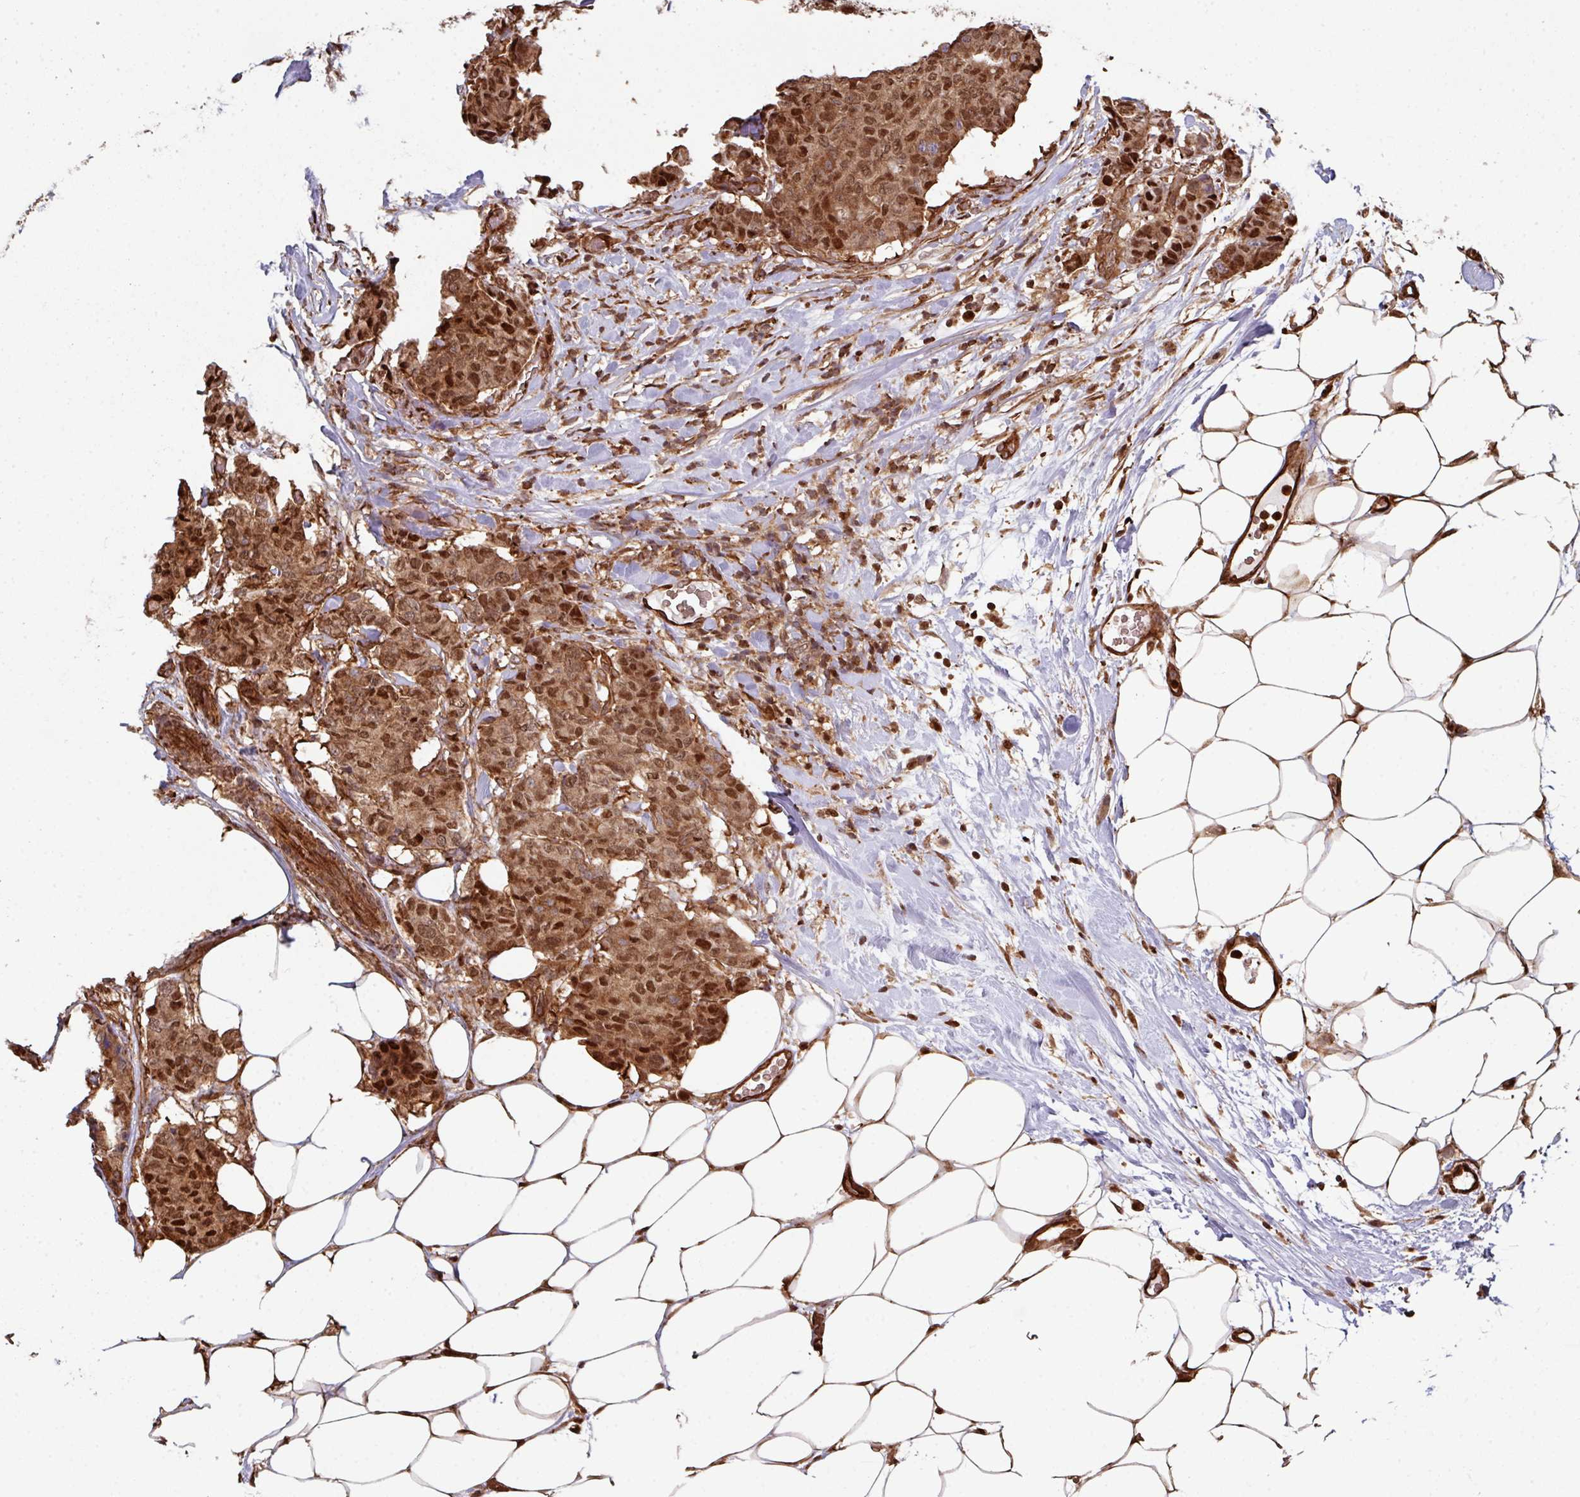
{"staining": {"intensity": "strong", "quantity": ">75%", "location": "cytoplasmic/membranous,nuclear"}, "tissue": "breast cancer", "cell_type": "Tumor cells", "image_type": "cancer", "snomed": [{"axis": "morphology", "description": "Duct carcinoma"}, {"axis": "topography", "description": "Breast"}], "caption": "Immunohistochemical staining of human breast cancer shows high levels of strong cytoplasmic/membranous and nuclear protein expression in approximately >75% of tumor cells. (brown staining indicates protein expression, while blue staining denotes nuclei).", "gene": "ANO9", "patient": {"sex": "female", "age": 75}}